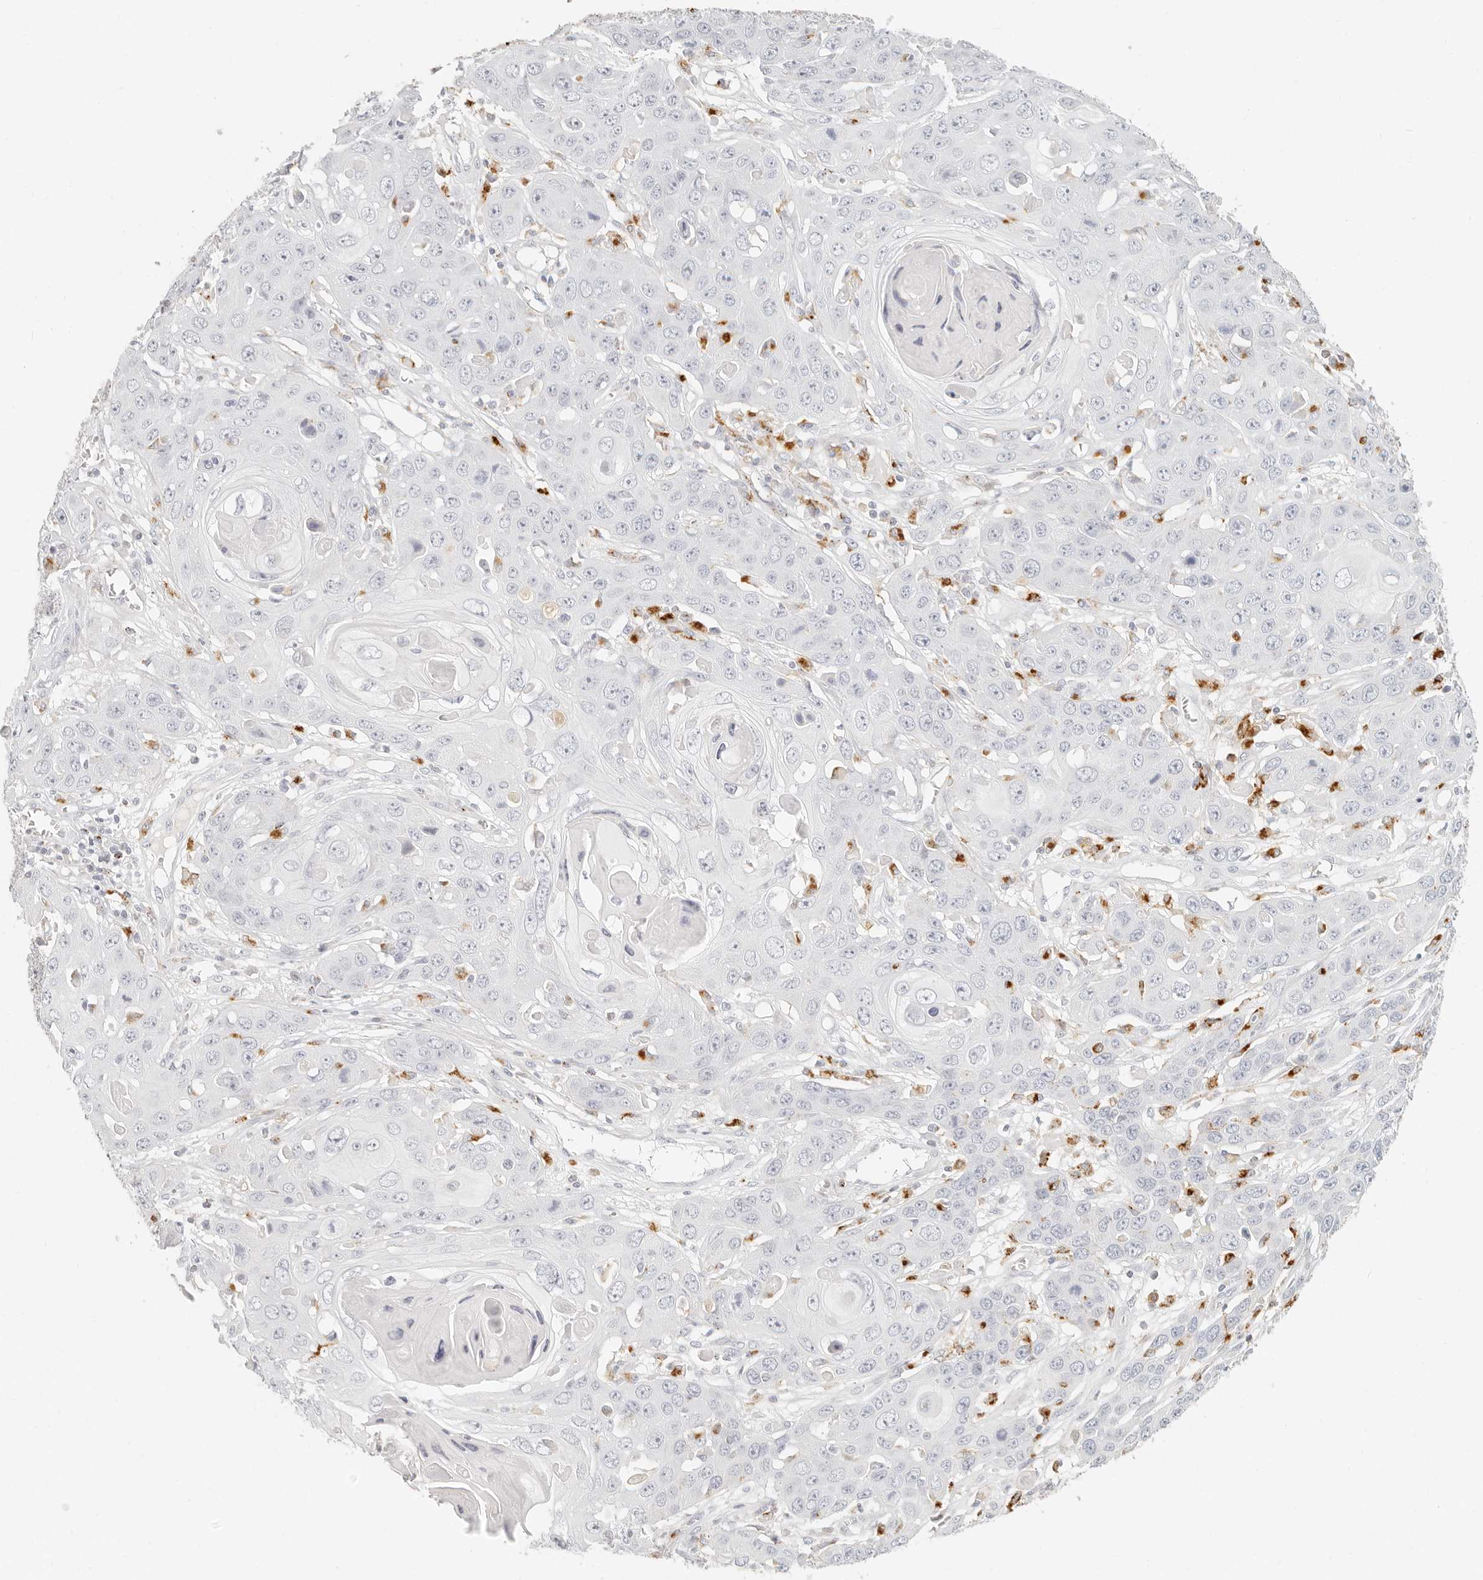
{"staining": {"intensity": "negative", "quantity": "none", "location": "none"}, "tissue": "skin cancer", "cell_type": "Tumor cells", "image_type": "cancer", "snomed": [{"axis": "morphology", "description": "Squamous cell carcinoma, NOS"}, {"axis": "topography", "description": "Skin"}], "caption": "Photomicrograph shows no significant protein positivity in tumor cells of skin cancer.", "gene": "RNASET2", "patient": {"sex": "male", "age": 55}}